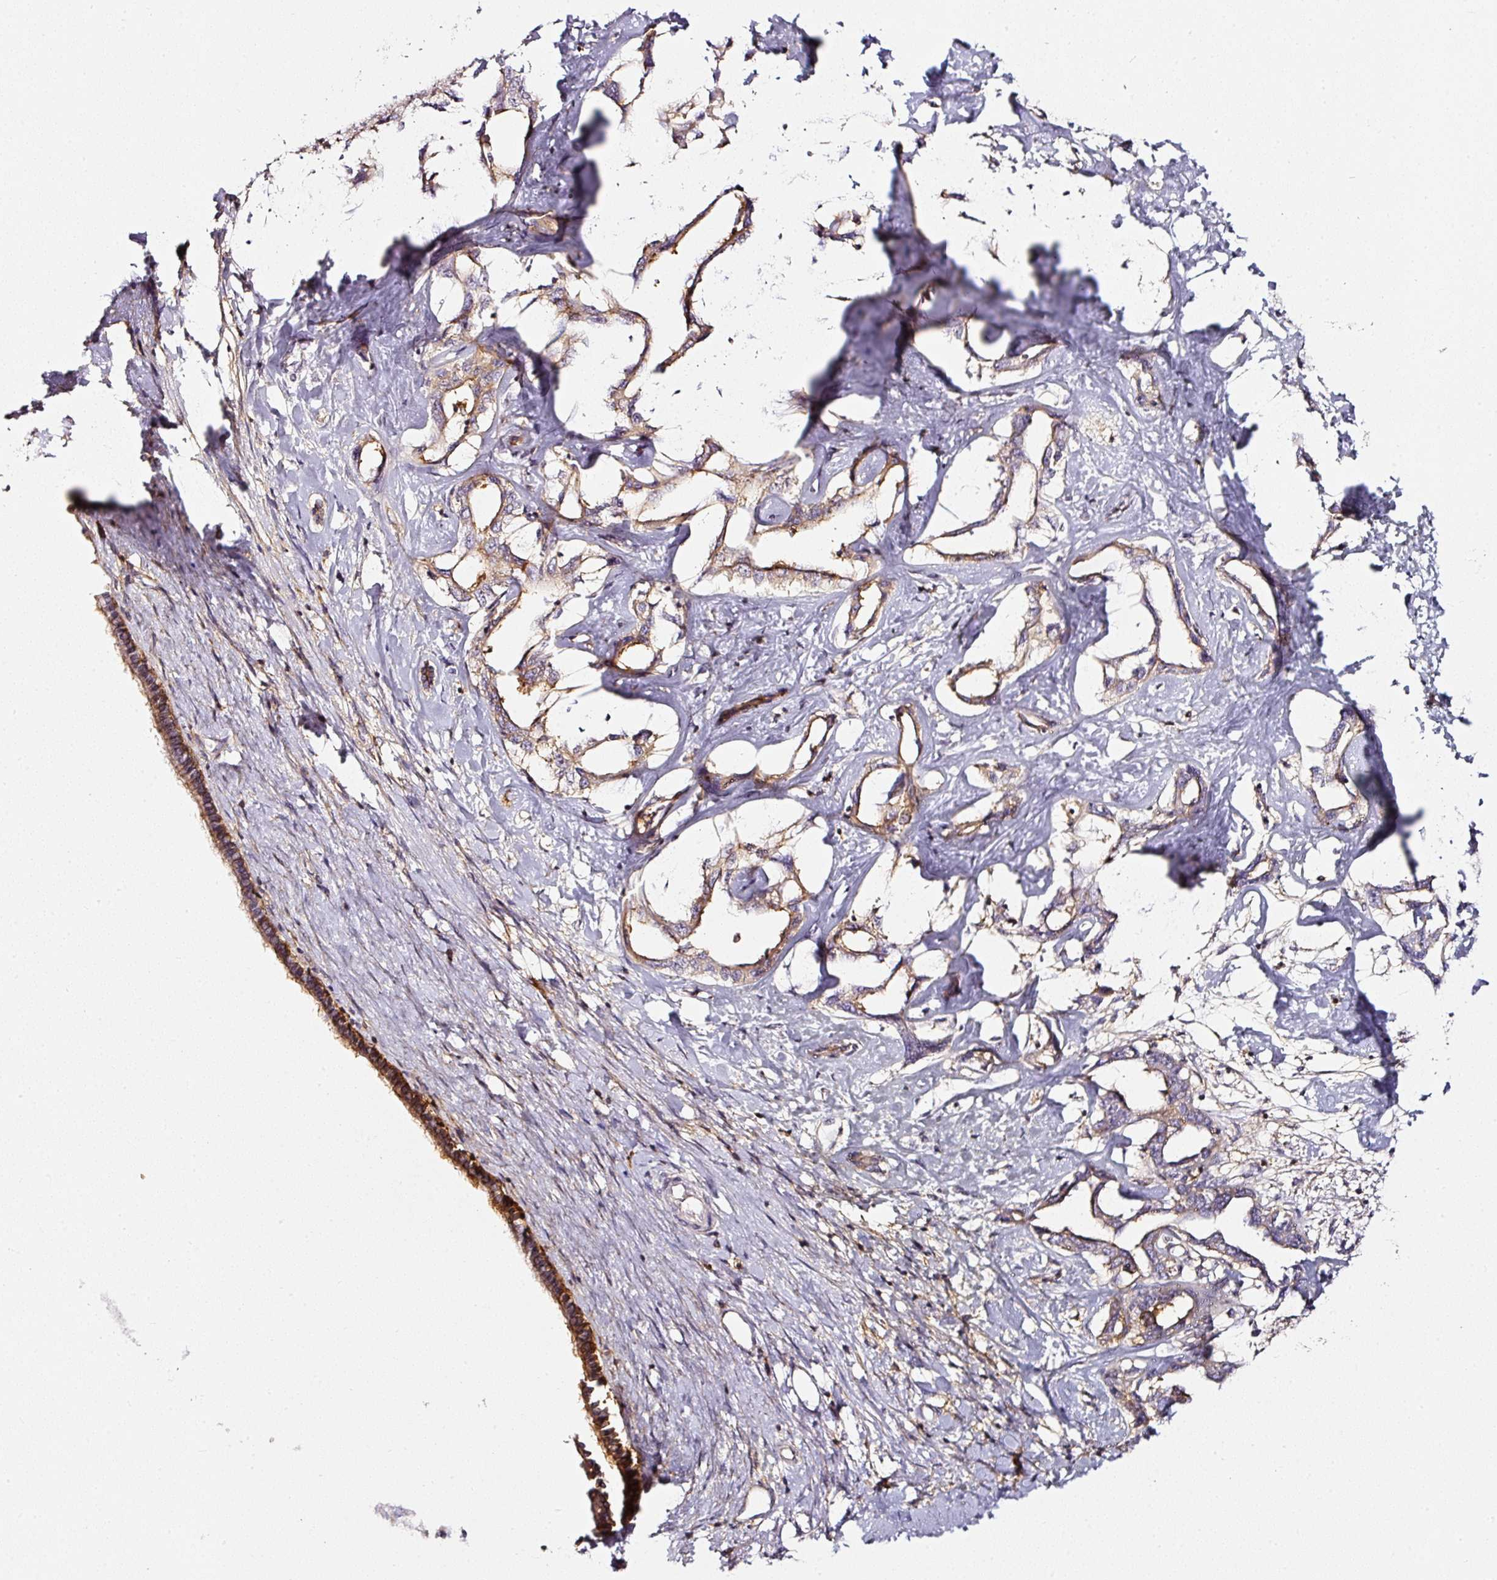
{"staining": {"intensity": "moderate", "quantity": "25%-75%", "location": "cytoplasmic/membranous"}, "tissue": "liver cancer", "cell_type": "Tumor cells", "image_type": "cancer", "snomed": [{"axis": "morphology", "description": "Cholangiocarcinoma"}, {"axis": "topography", "description": "Liver"}], "caption": "About 25%-75% of tumor cells in cholangiocarcinoma (liver) exhibit moderate cytoplasmic/membranous protein positivity as visualized by brown immunohistochemical staining.", "gene": "CD47", "patient": {"sex": "male", "age": 59}}